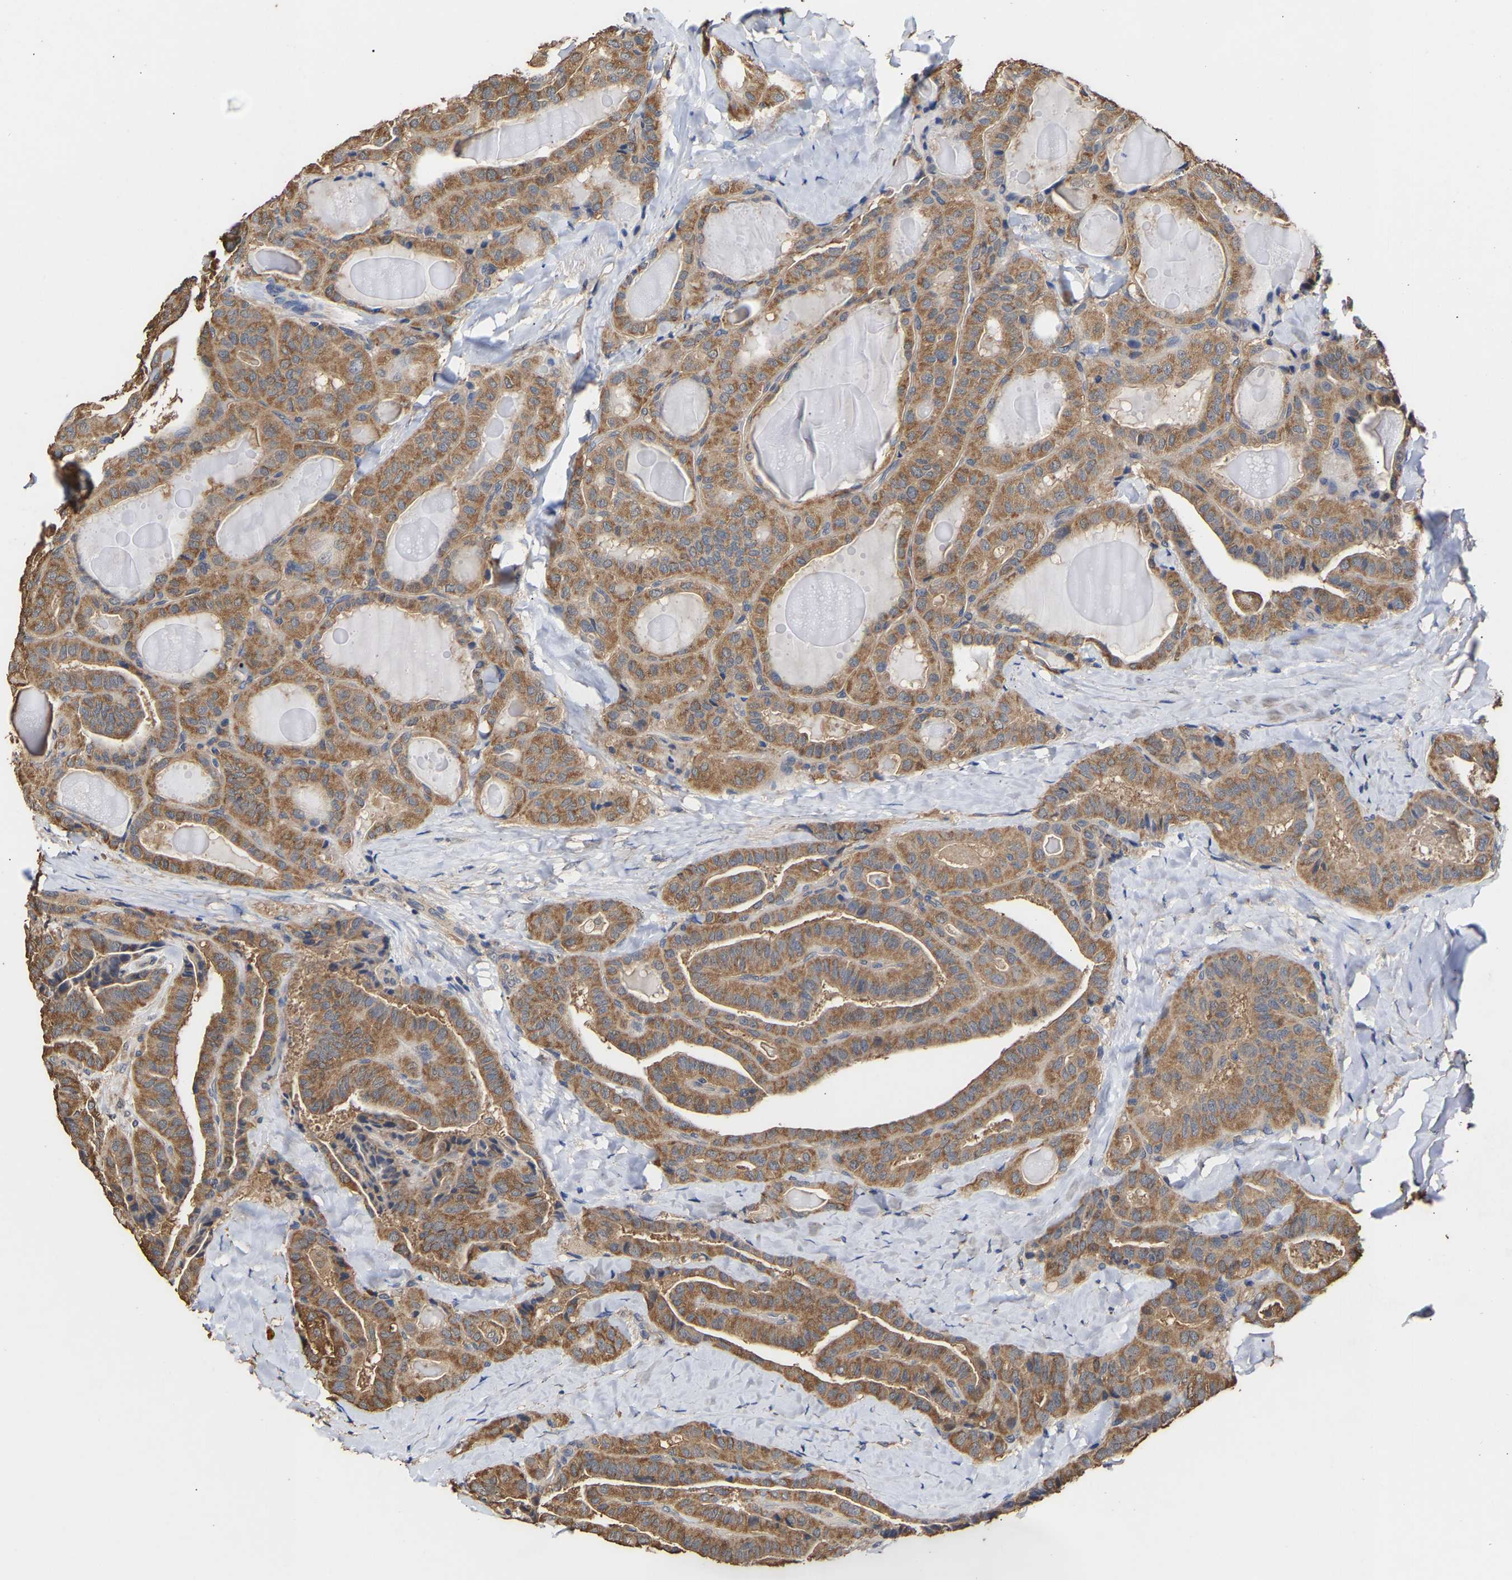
{"staining": {"intensity": "moderate", "quantity": ">75%", "location": "cytoplasmic/membranous"}, "tissue": "thyroid cancer", "cell_type": "Tumor cells", "image_type": "cancer", "snomed": [{"axis": "morphology", "description": "Papillary adenocarcinoma, NOS"}, {"axis": "topography", "description": "Thyroid gland"}], "caption": "Papillary adenocarcinoma (thyroid) stained with a brown dye reveals moderate cytoplasmic/membranous positive positivity in approximately >75% of tumor cells.", "gene": "ZNF26", "patient": {"sex": "male", "age": 77}}